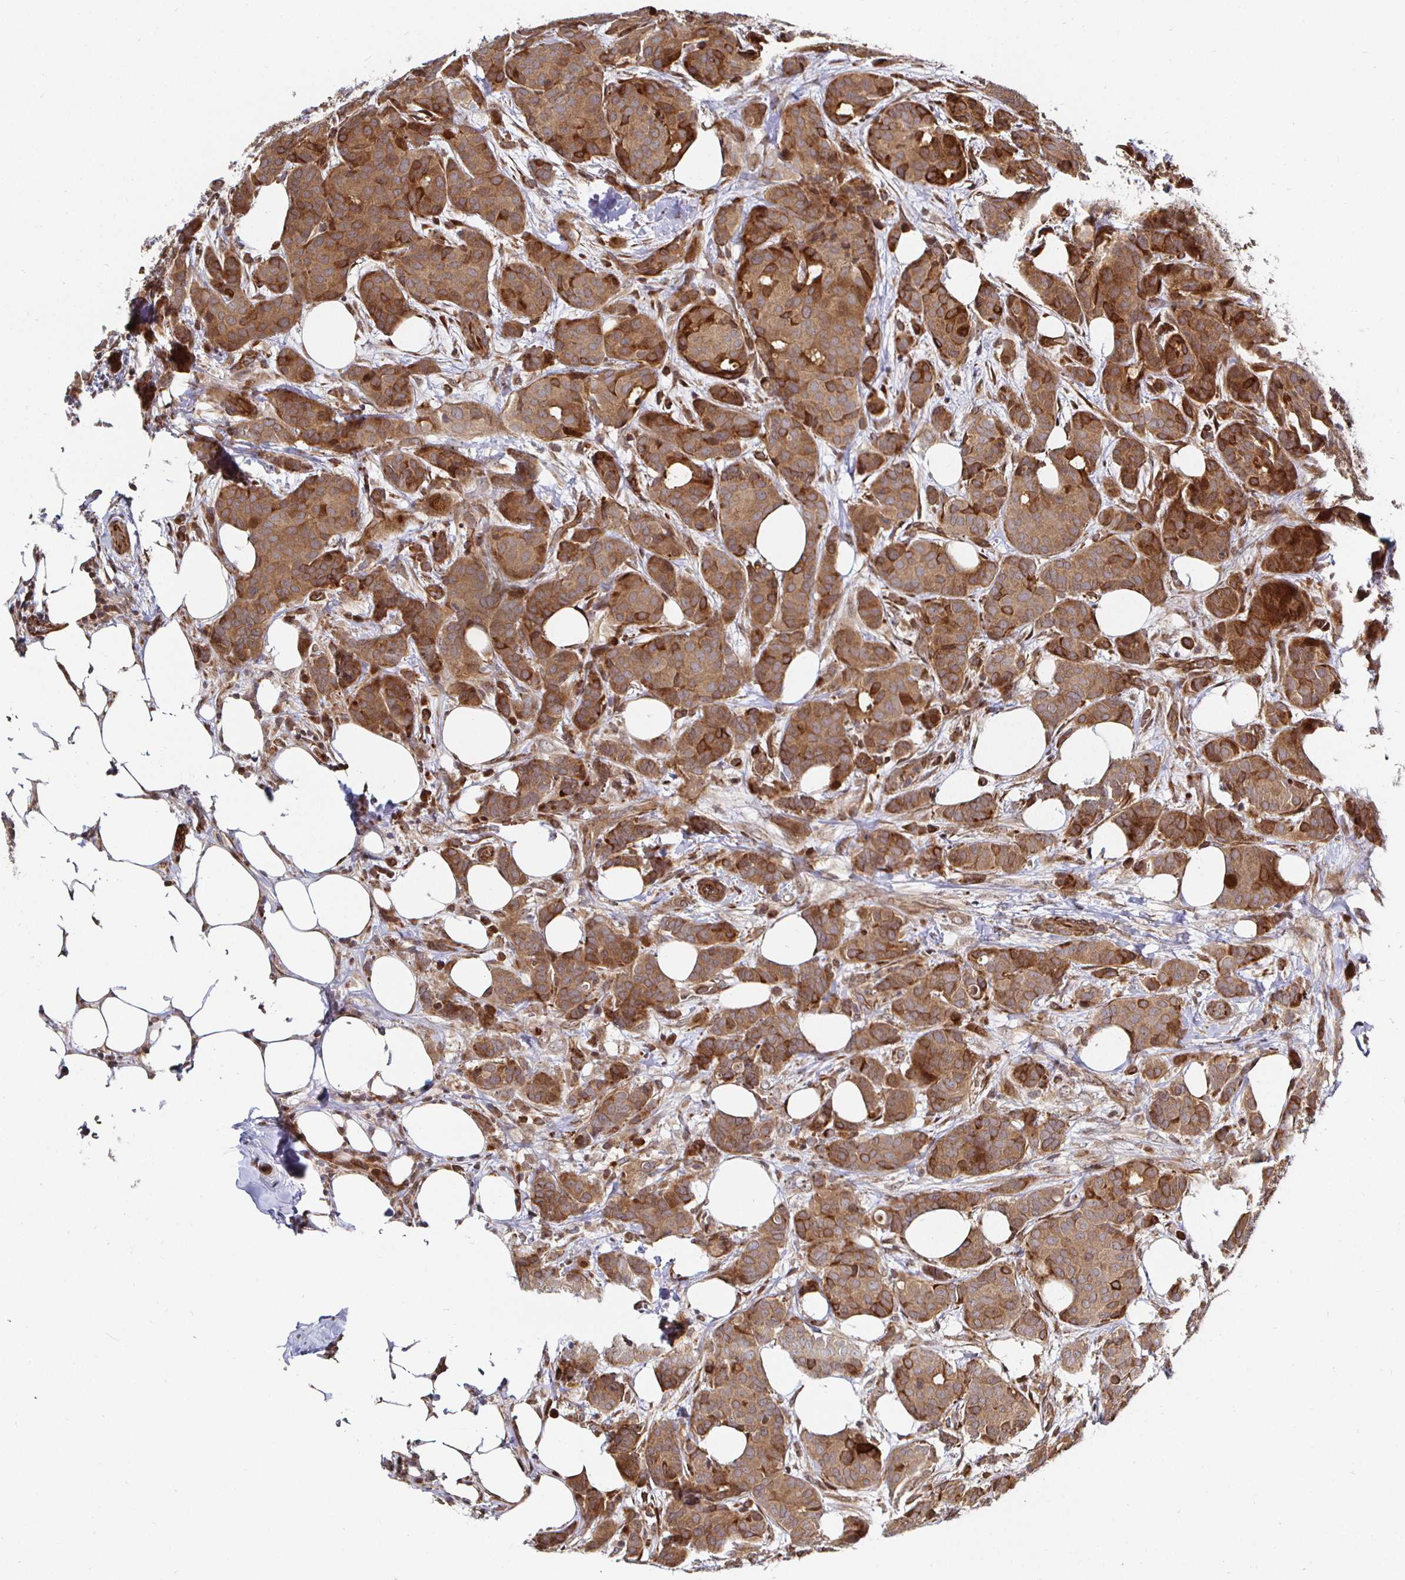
{"staining": {"intensity": "moderate", "quantity": ">75%", "location": "cytoplasmic/membranous"}, "tissue": "breast cancer", "cell_type": "Tumor cells", "image_type": "cancer", "snomed": [{"axis": "morphology", "description": "Duct carcinoma"}, {"axis": "topography", "description": "Breast"}], "caption": "Immunohistochemical staining of intraductal carcinoma (breast) exhibits medium levels of moderate cytoplasmic/membranous positivity in approximately >75% of tumor cells. The staining was performed using DAB (3,3'-diaminobenzidine) to visualize the protein expression in brown, while the nuclei were stained in blue with hematoxylin (Magnification: 20x).", "gene": "TBKBP1", "patient": {"sex": "female", "age": 70}}